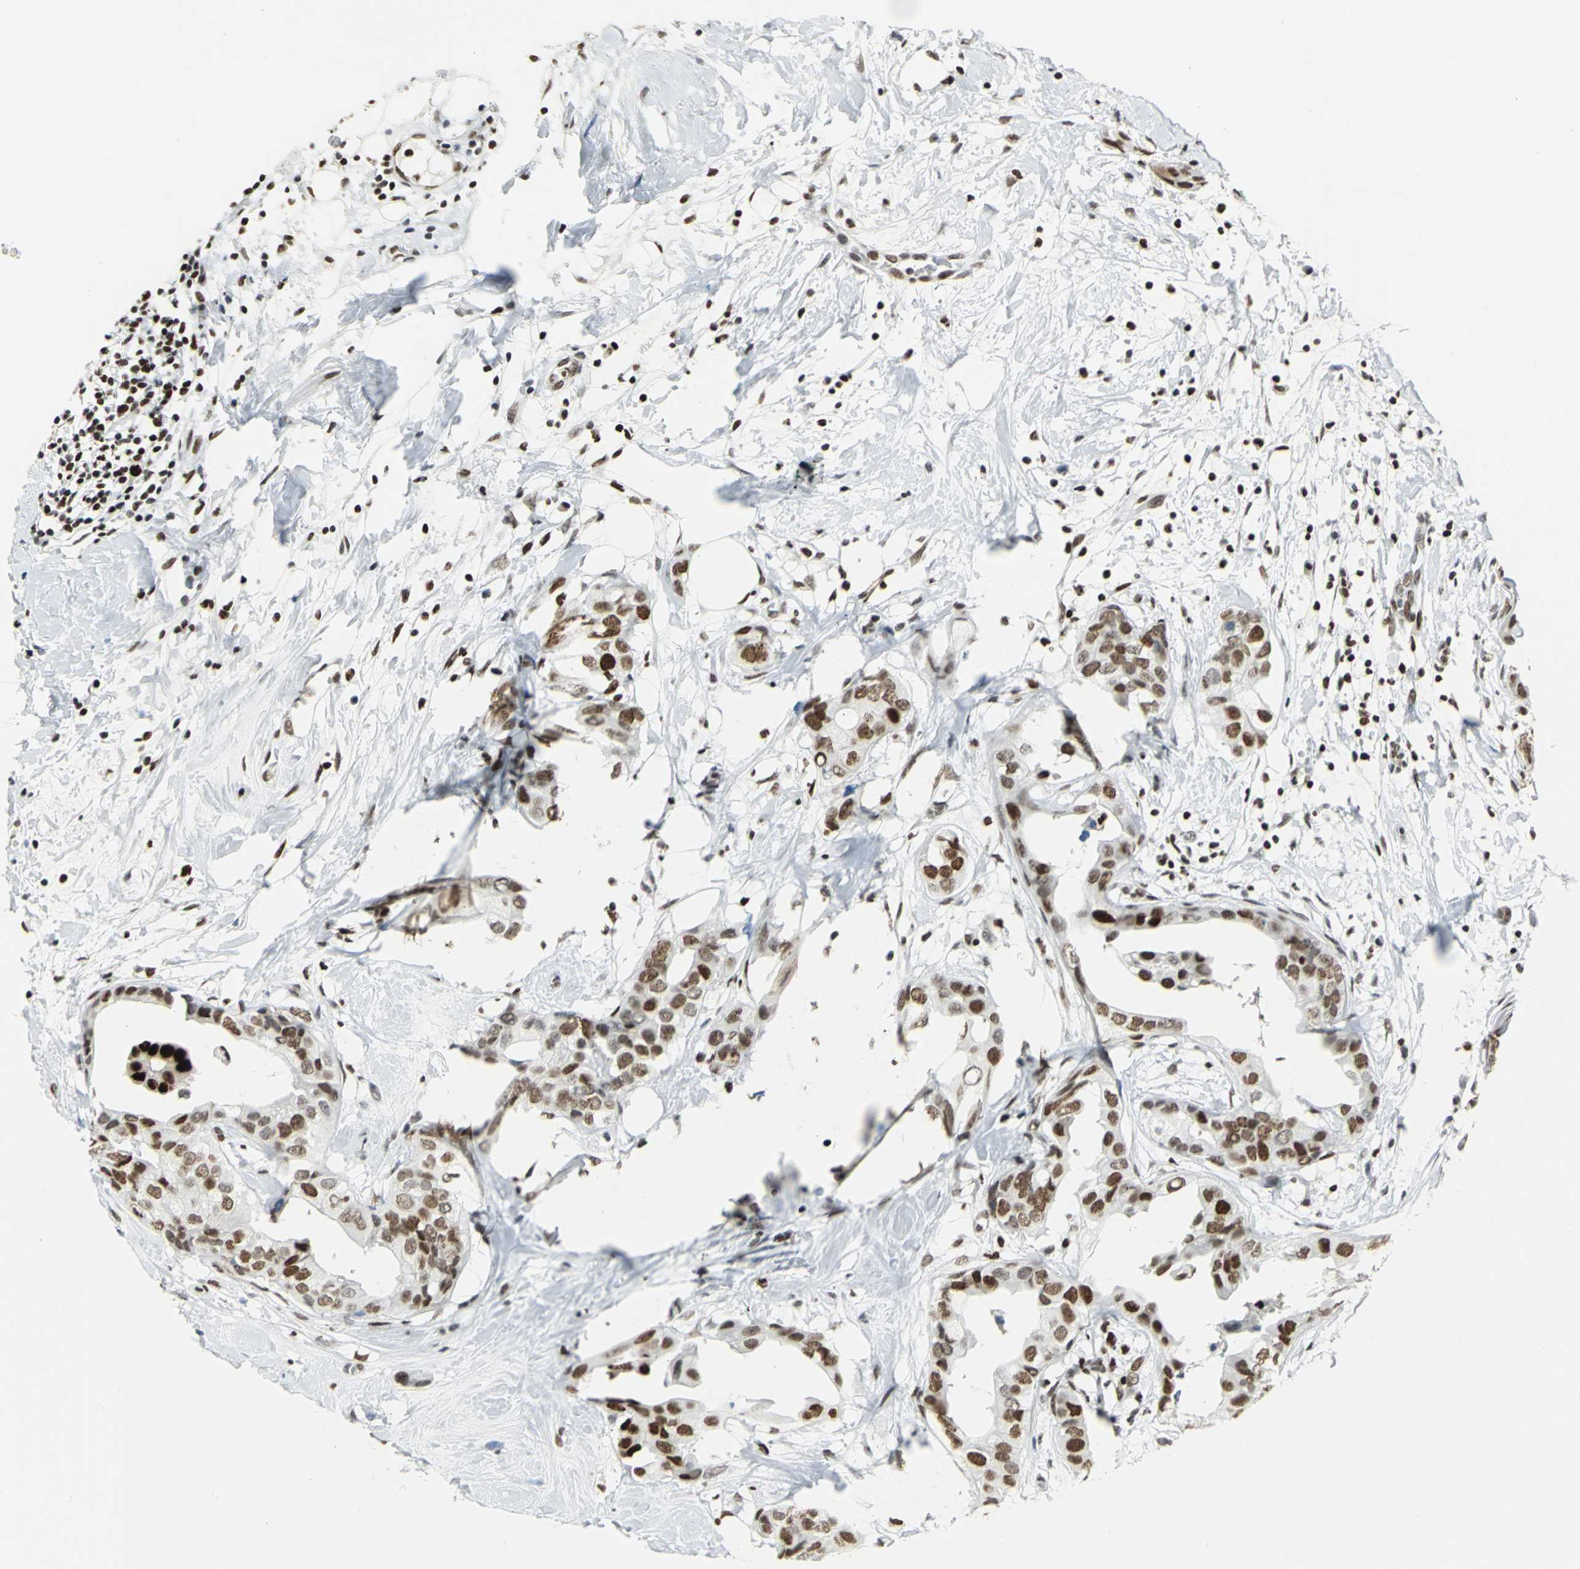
{"staining": {"intensity": "strong", "quantity": ">75%", "location": "nuclear"}, "tissue": "breast cancer", "cell_type": "Tumor cells", "image_type": "cancer", "snomed": [{"axis": "morphology", "description": "Duct carcinoma"}, {"axis": "topography", "description": "Breast"}], "caption": "Tumor cells display high levels of strong nuclear staining in approximately >75% of cells in invasive ductal carcinoma (breast).", "gene": "HNRNPD", "patient": {"sex": "female", "age": 40}}